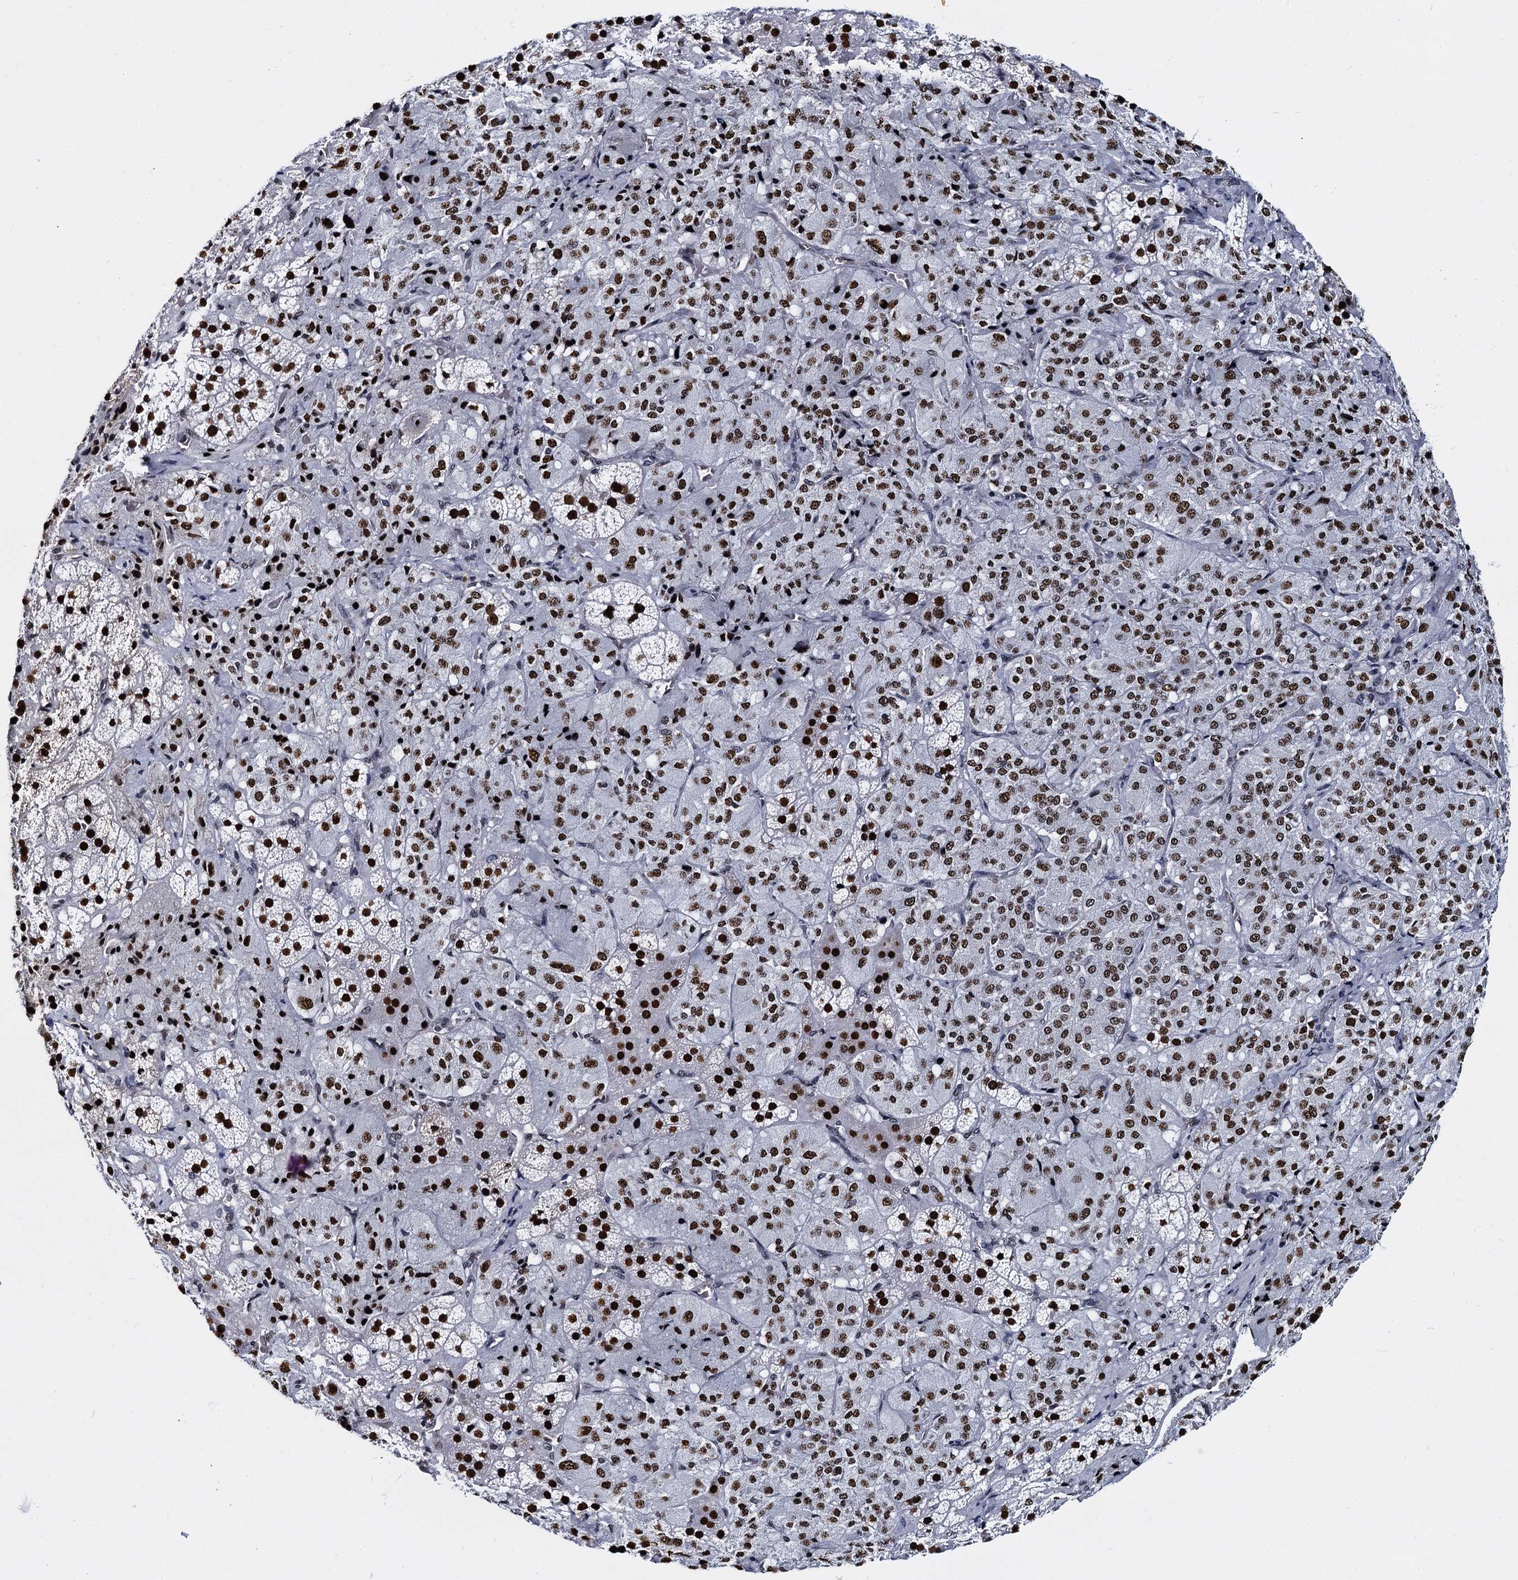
{"staining": {"intensity": "strong", "quantity": ">75%", "location": "nuclear"}, "tissue": "adrenal gland", "cell_type": "Glandular cells", "image_type": "normal", "snomed": [{"axis": "morphology", "description": "Normal tissue, NOS"}, {"axis": "topography", "description": "Adrenal gland"}], "caption": "Immunohistochemical staining of benign adrenal gland displays strong nuclear protein positivity in approximately >75% of glandular cells.", "gene": "CMAS", "patient": {"sex": "female", "age": 44}}